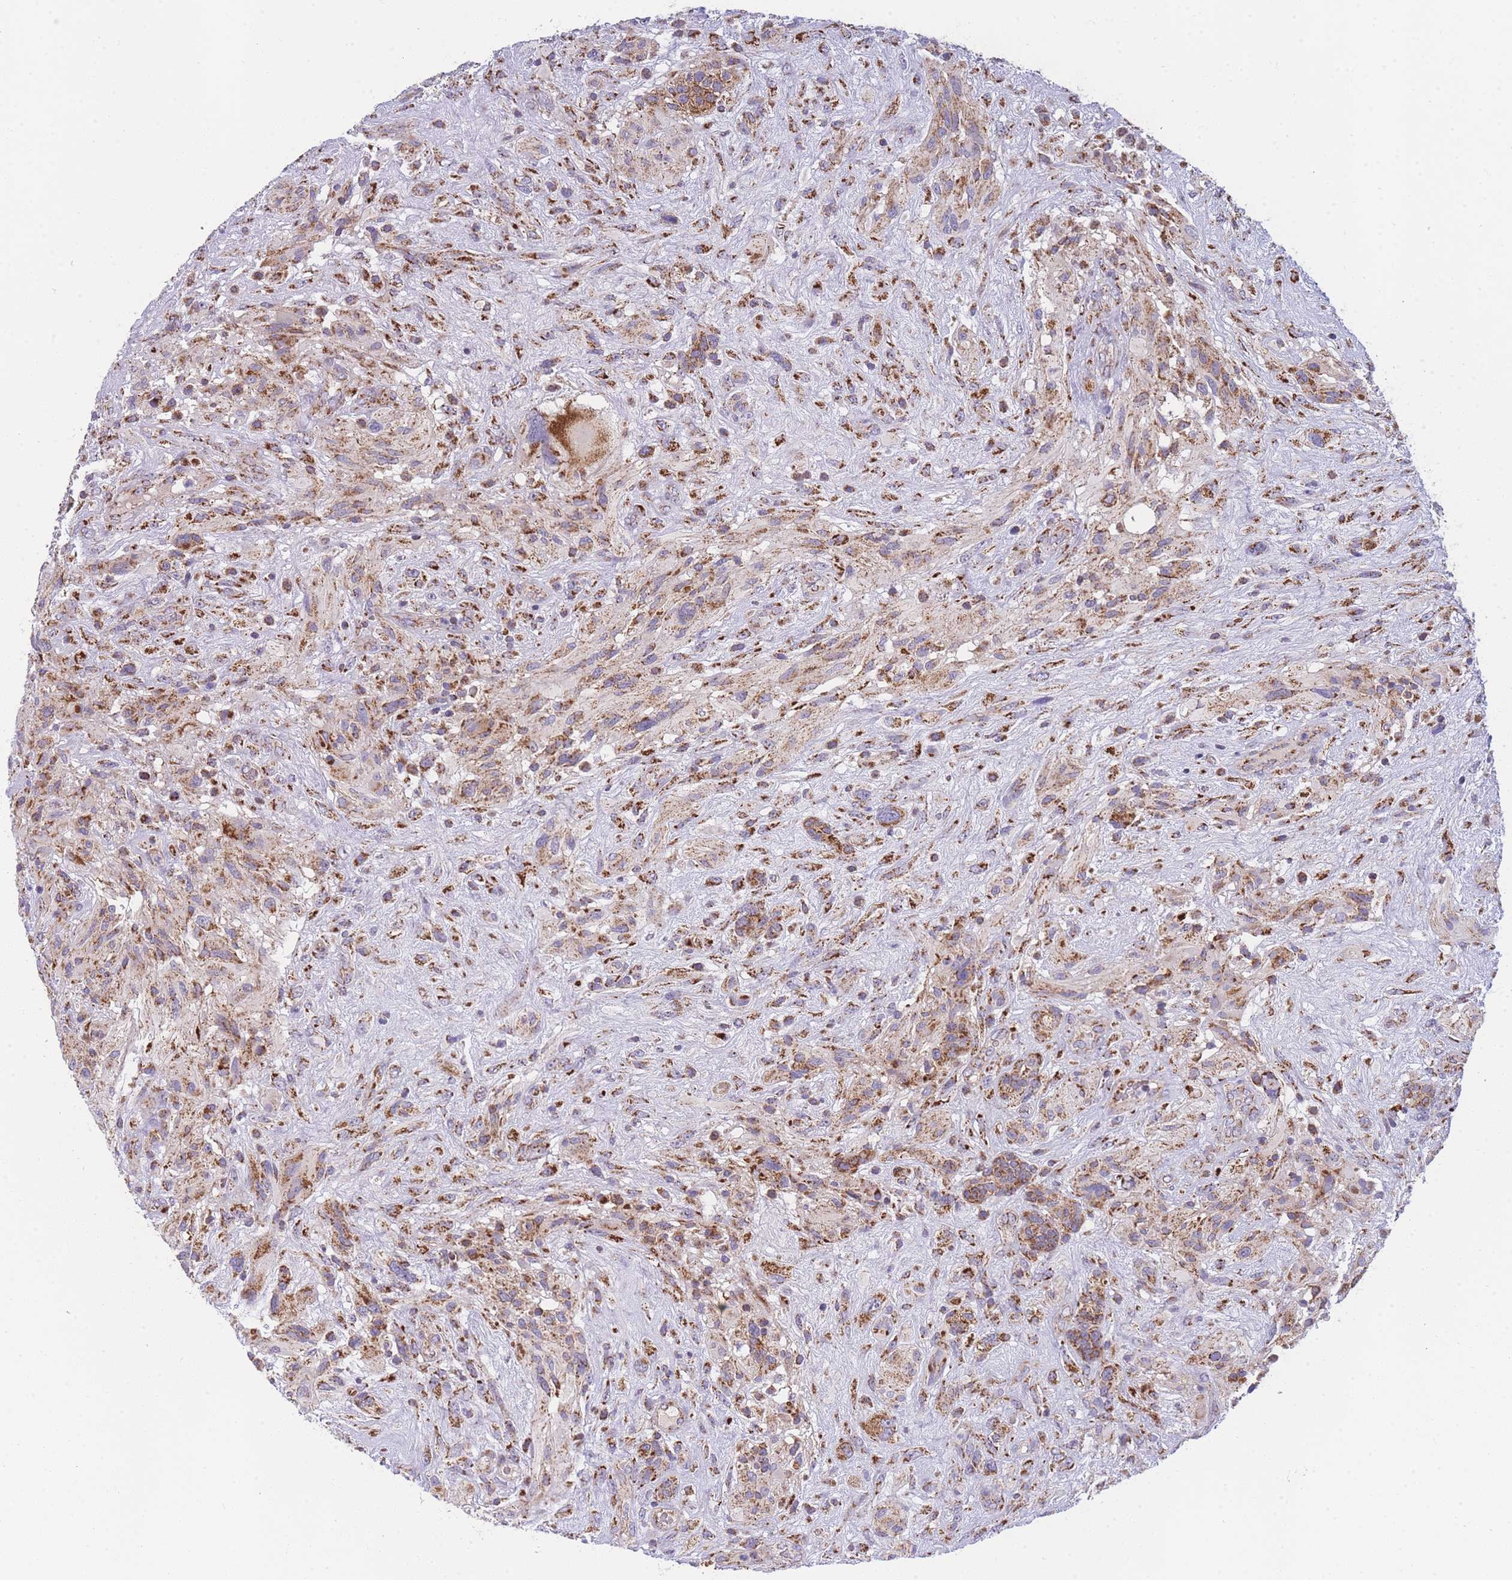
{"staining": {"intensity": "strong", "quantity": ">75%", "location": "cytoplasmic/membranous"}, "tissue": "glioma", "cell_type": "Tumor cells", "image_type": "cancer", "snomed": [{"axis": "morphology", "description": "Glioma, malignant, High grade"}, {"axis": "topography", "description": "Brain"}], "caption": "The image demonstrates immunohistochemical staining of glioma. There is strong cytoplasmic/membranous staining is appreciated in about >75% of tumor cells.", "gene": "MRPS11", "patient": {"sex": "male", "age": 61}}